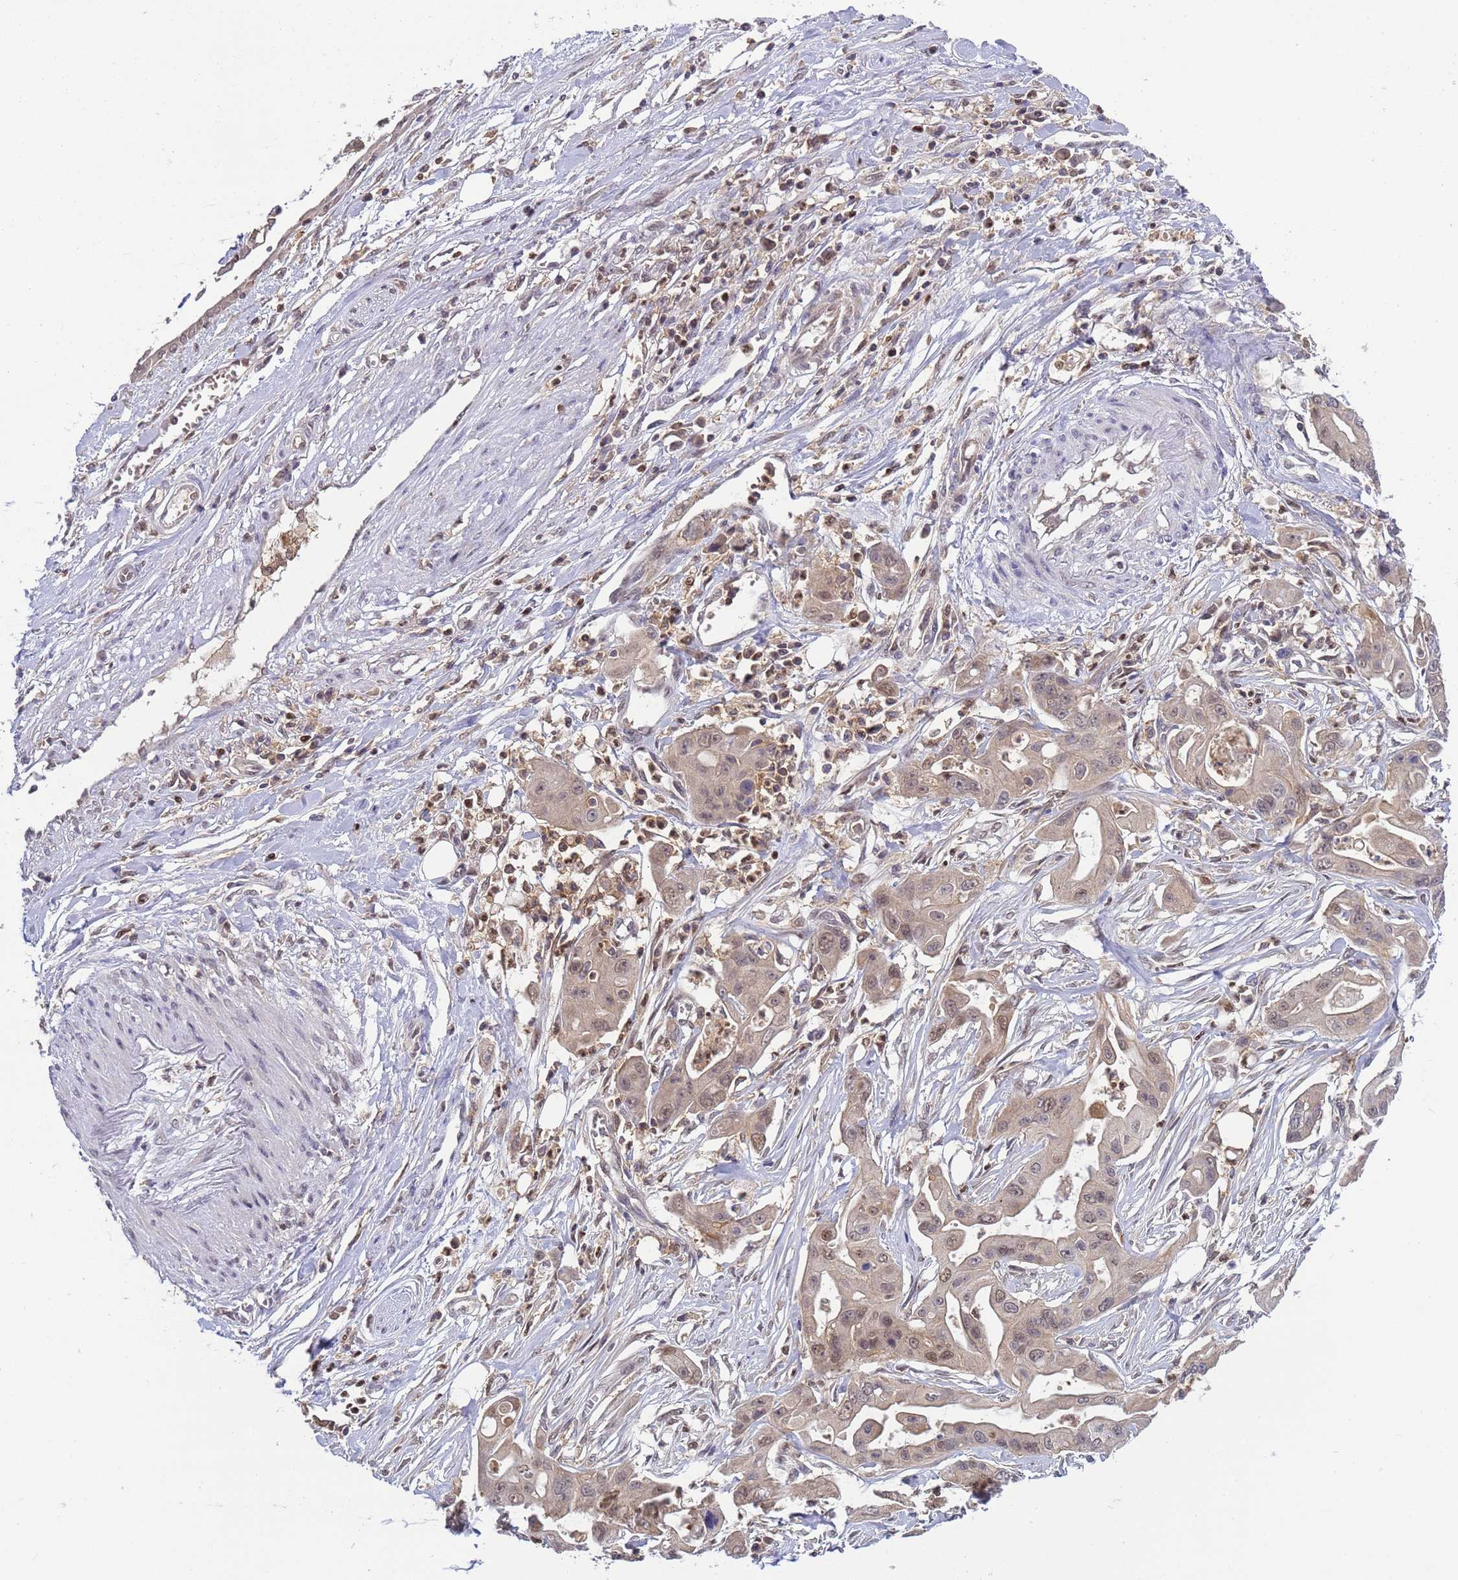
{"staining": {"intensity": "weak", "quantity": "25%-75%", "location": "nuclear"}, "tissue": "ovarian cancer", "cell_type": "Tumor cells", "image_type": "cancer", "snomed": [{"axis": "morphology", "description": "Cystadenocarcinoma, mucinous, NOS"}, {"axis": "topography", "description": "Ovary"}], "caption": "An IHC micrograph of neoplastic tissue is shown. Protein staining in brown labels weak nuclear positivity in mucinous cystadenocarcinoma (ovarian) within tumor cells.", "gene": "CD53", "patient": {"sex": "female", "age": 70}}